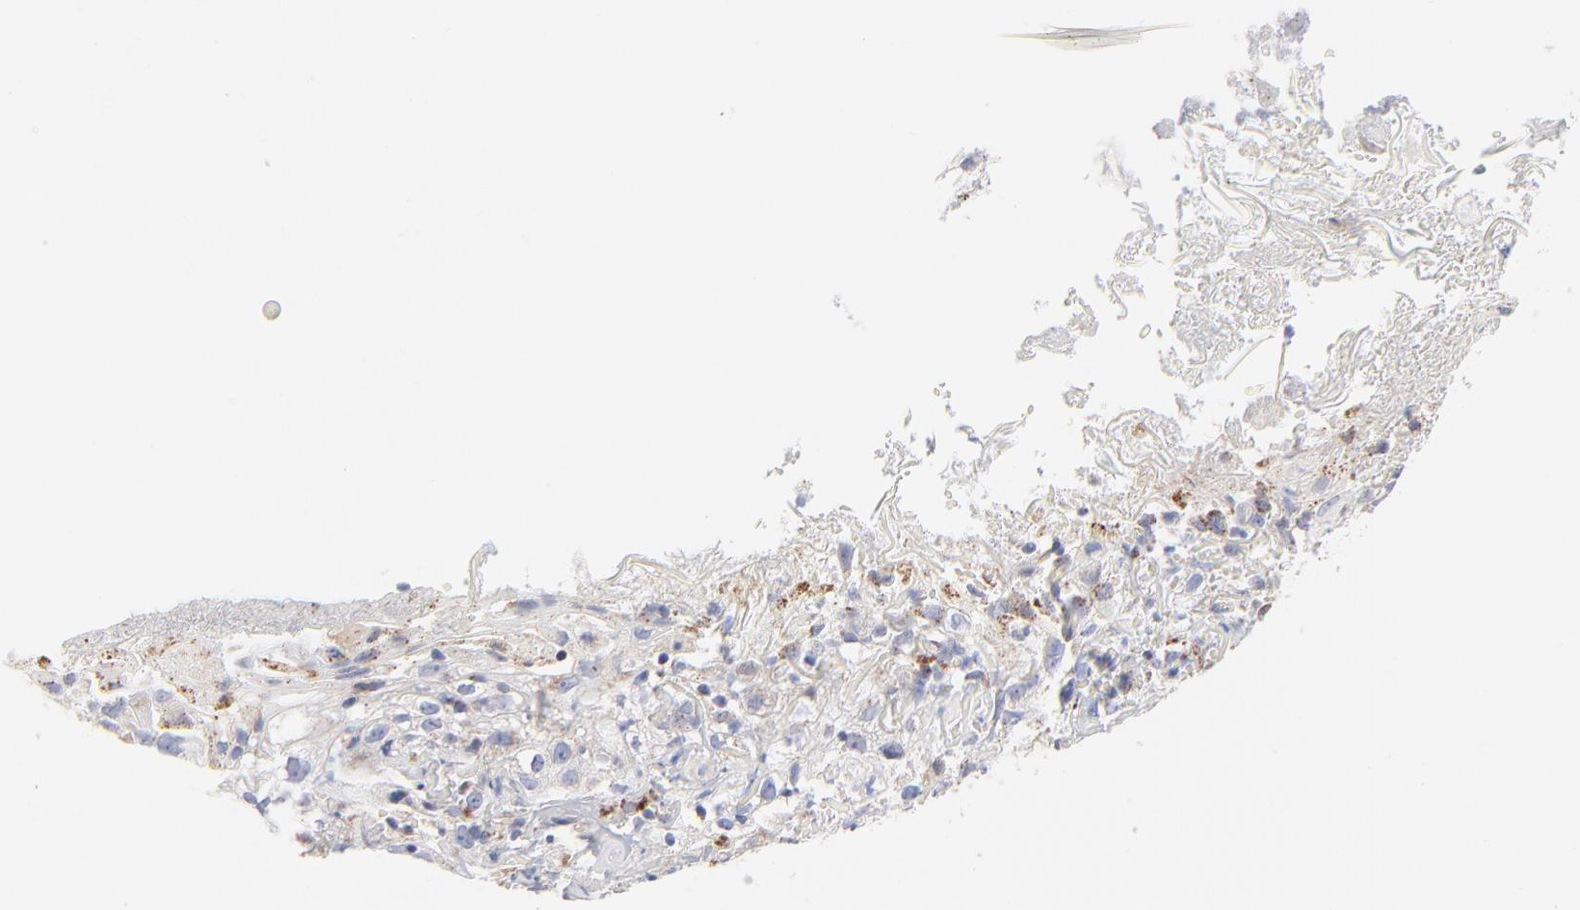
{"staining": {"intensity": "weak", "quantity": "<25%", "location": "cytoplasmic/membranous"}, "tissue": "skin cancer", "cell_type": "Tumor cells", "image_type": "cancer", "snomed": [{"axis": "morphology", "description": "Squamous cell carcinoma, NOS"}, {"axis": "topography", "description": "Skin"}], "caption": "Skin cancer (squamous cell carcinoma) stained for a protein using IHC exhibits no staining tumor cells.", "gene": "DLAT", "patient": {"sex": "male", "age": 65}}